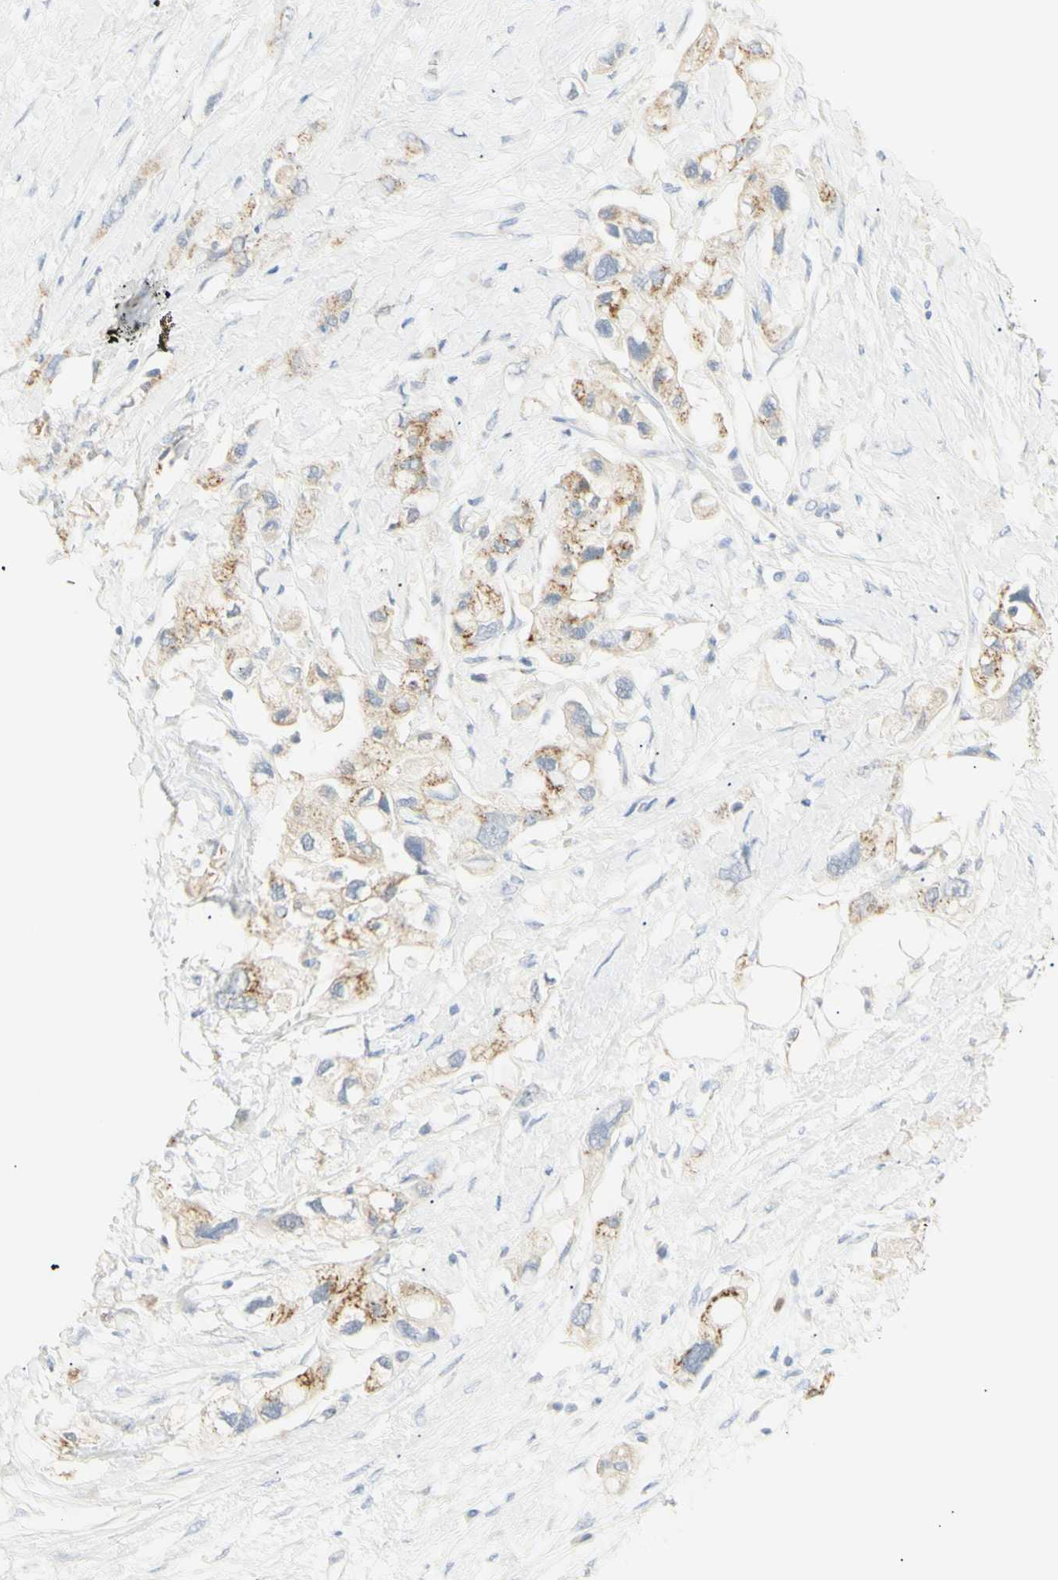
{"staining": {"intensity": "moderate", "quantity": ">75%", "location": "cytoplasmic/membranous"}, "tissue": "pancreatic cancer", "cell_type": "Tumor cells", "image_type": "cancer", "snomed": [{"axis": "morphology", "description": "Adenocarcinoma, NOS"}, {"axis": "topography", "description": "Pancreas"}], "caption": "Tumor cells display moderate cytoplasmic/membranous expression in approximately >75% of cells in pancreatic cancer (adenocarcinoma).", "gene": "B4GALNT3", "patient": {"sex": "female", "age": 56}}